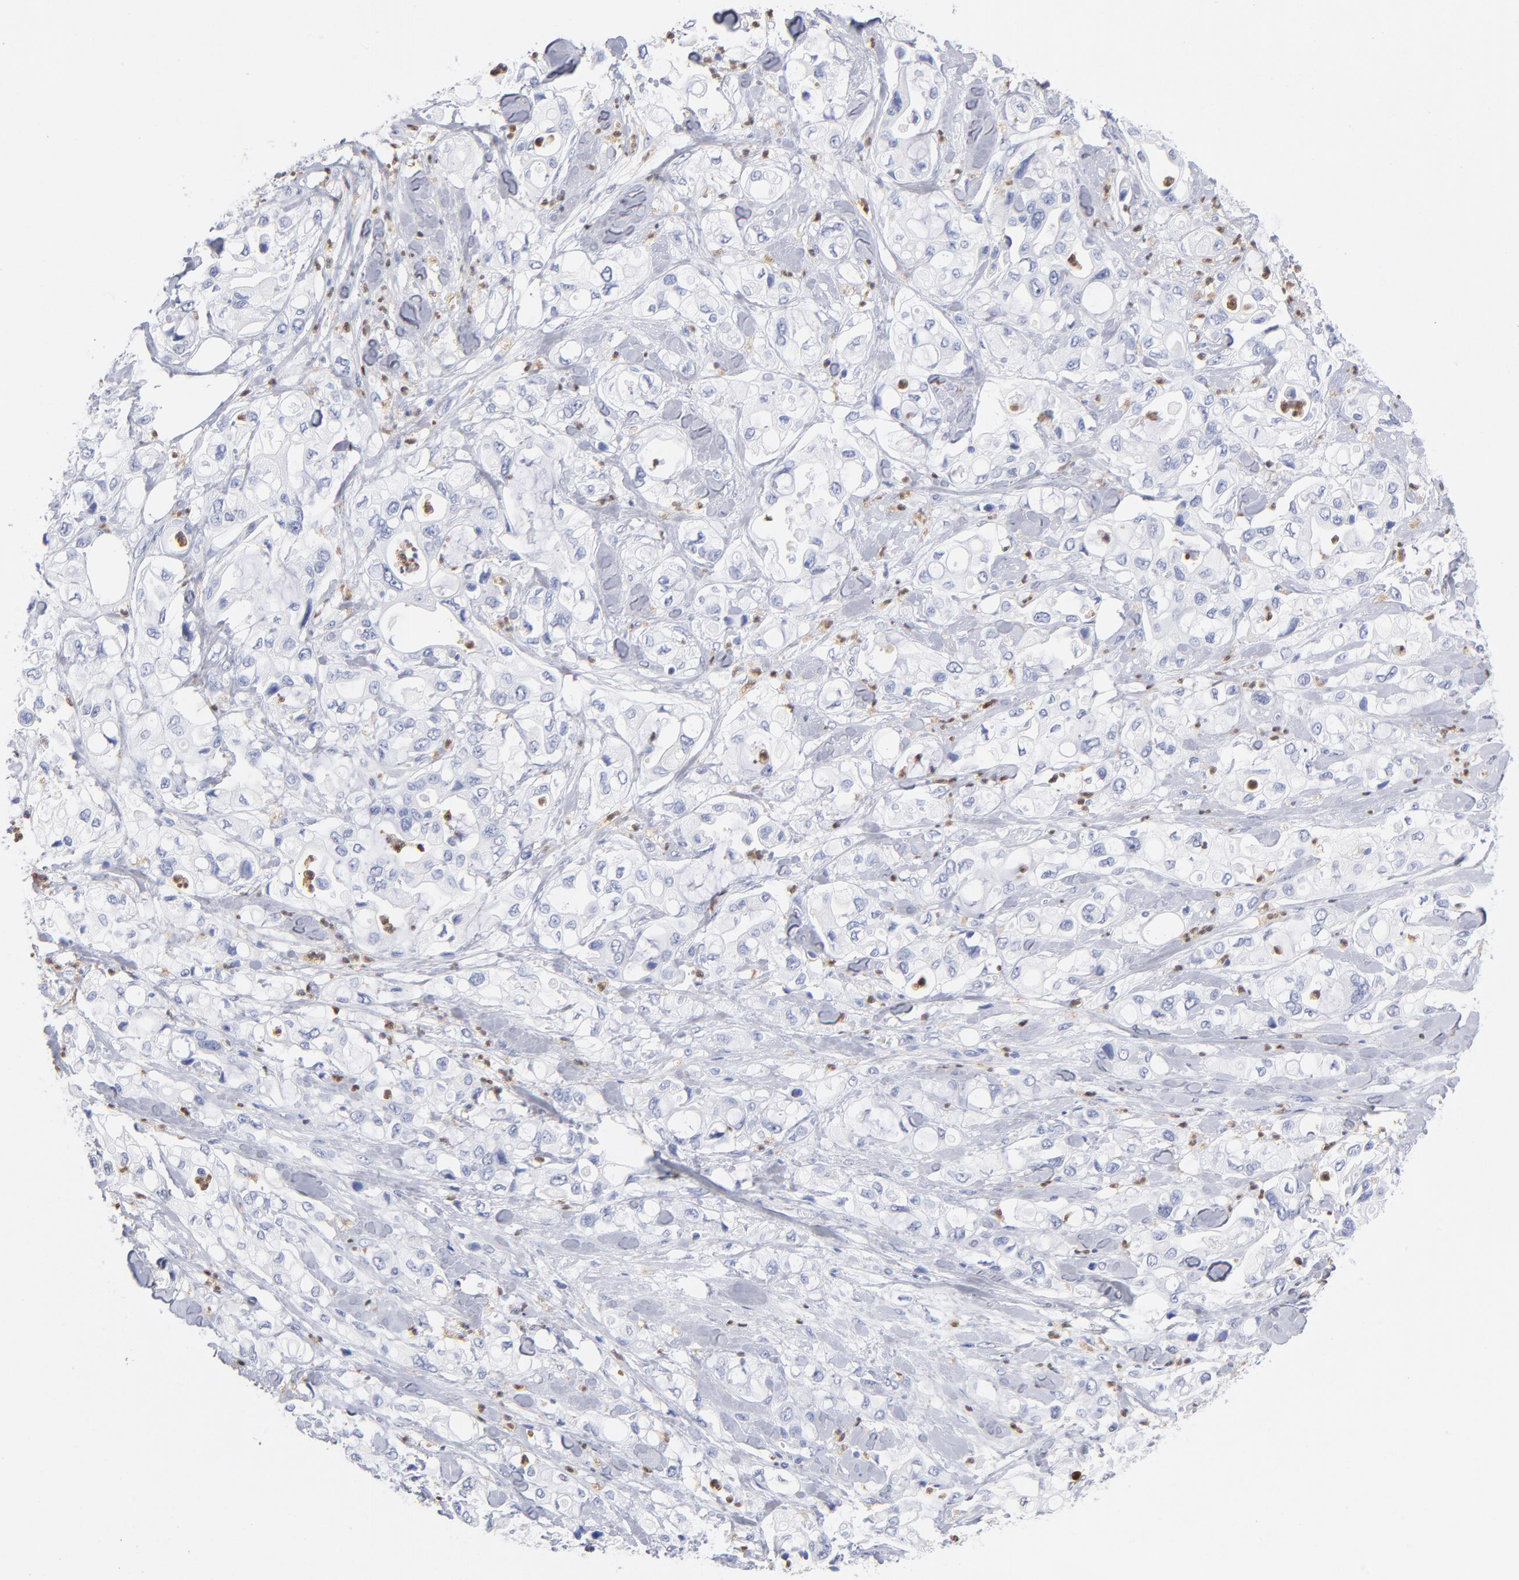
{"staining": {"intensity": "negative", "quantity": "none", "location": "none"}, "tissue": "pancreatic cancer", "cell_type": "Tumor cells", "image_type": "cancer", "snomed": [{"axis": "morphology", "description": "Adenocarcinoma, NOS"}, {"axis": "topography", "description": "Pancreas"}], "caption": "An immunohistochemistry image of pancreatic cancer (adenocarcinoma) is shown. There is no staining in tumor cells of pancreatic cancer (adenocarcinoma).", "gene": "ARG1", "patient": {"sex": "male", "age": 70}}